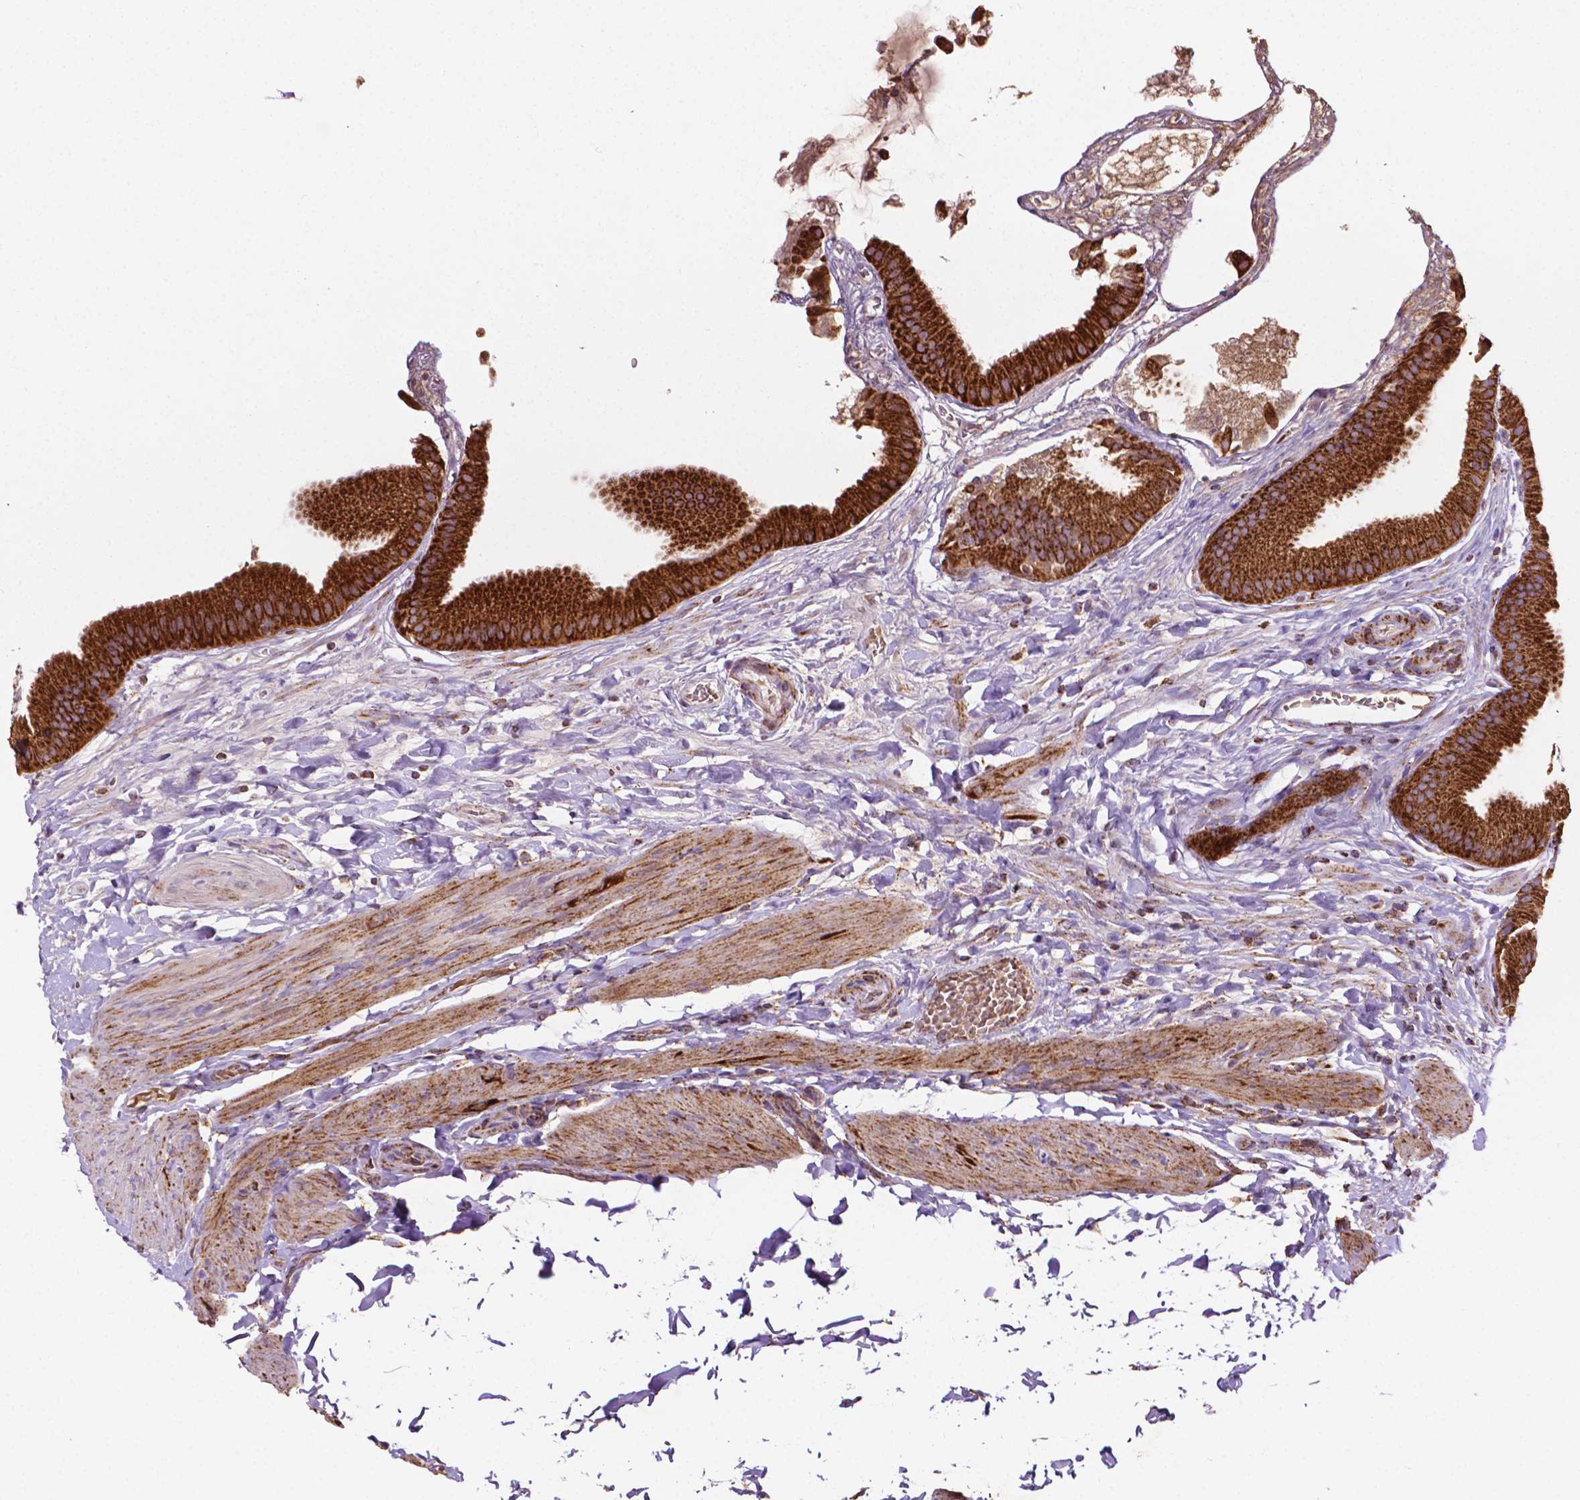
{"staining": {"intensity": "strong", "quantity": ">75%", "location": "cytoplasmic/membranous"}, "tissue": "gallbladder", "cell_type": "Glandular cells", "image_type": "normal", "snomed": [{"axis": "morphology", "description": "Normal tissue, NOS"}, {"axis": "topography", "description": "Gallbladder"}], "caption": "Immunohistochemistry (IHC) histopathology image of unremarkable human gallbladder stained for a protein (brown), which reveals high levels of strong cytoplasmic/membranous positivity in about >75% of glandular cells.", "gene": "ILVBL", "patient": {"sex": "female", "age": 63}}